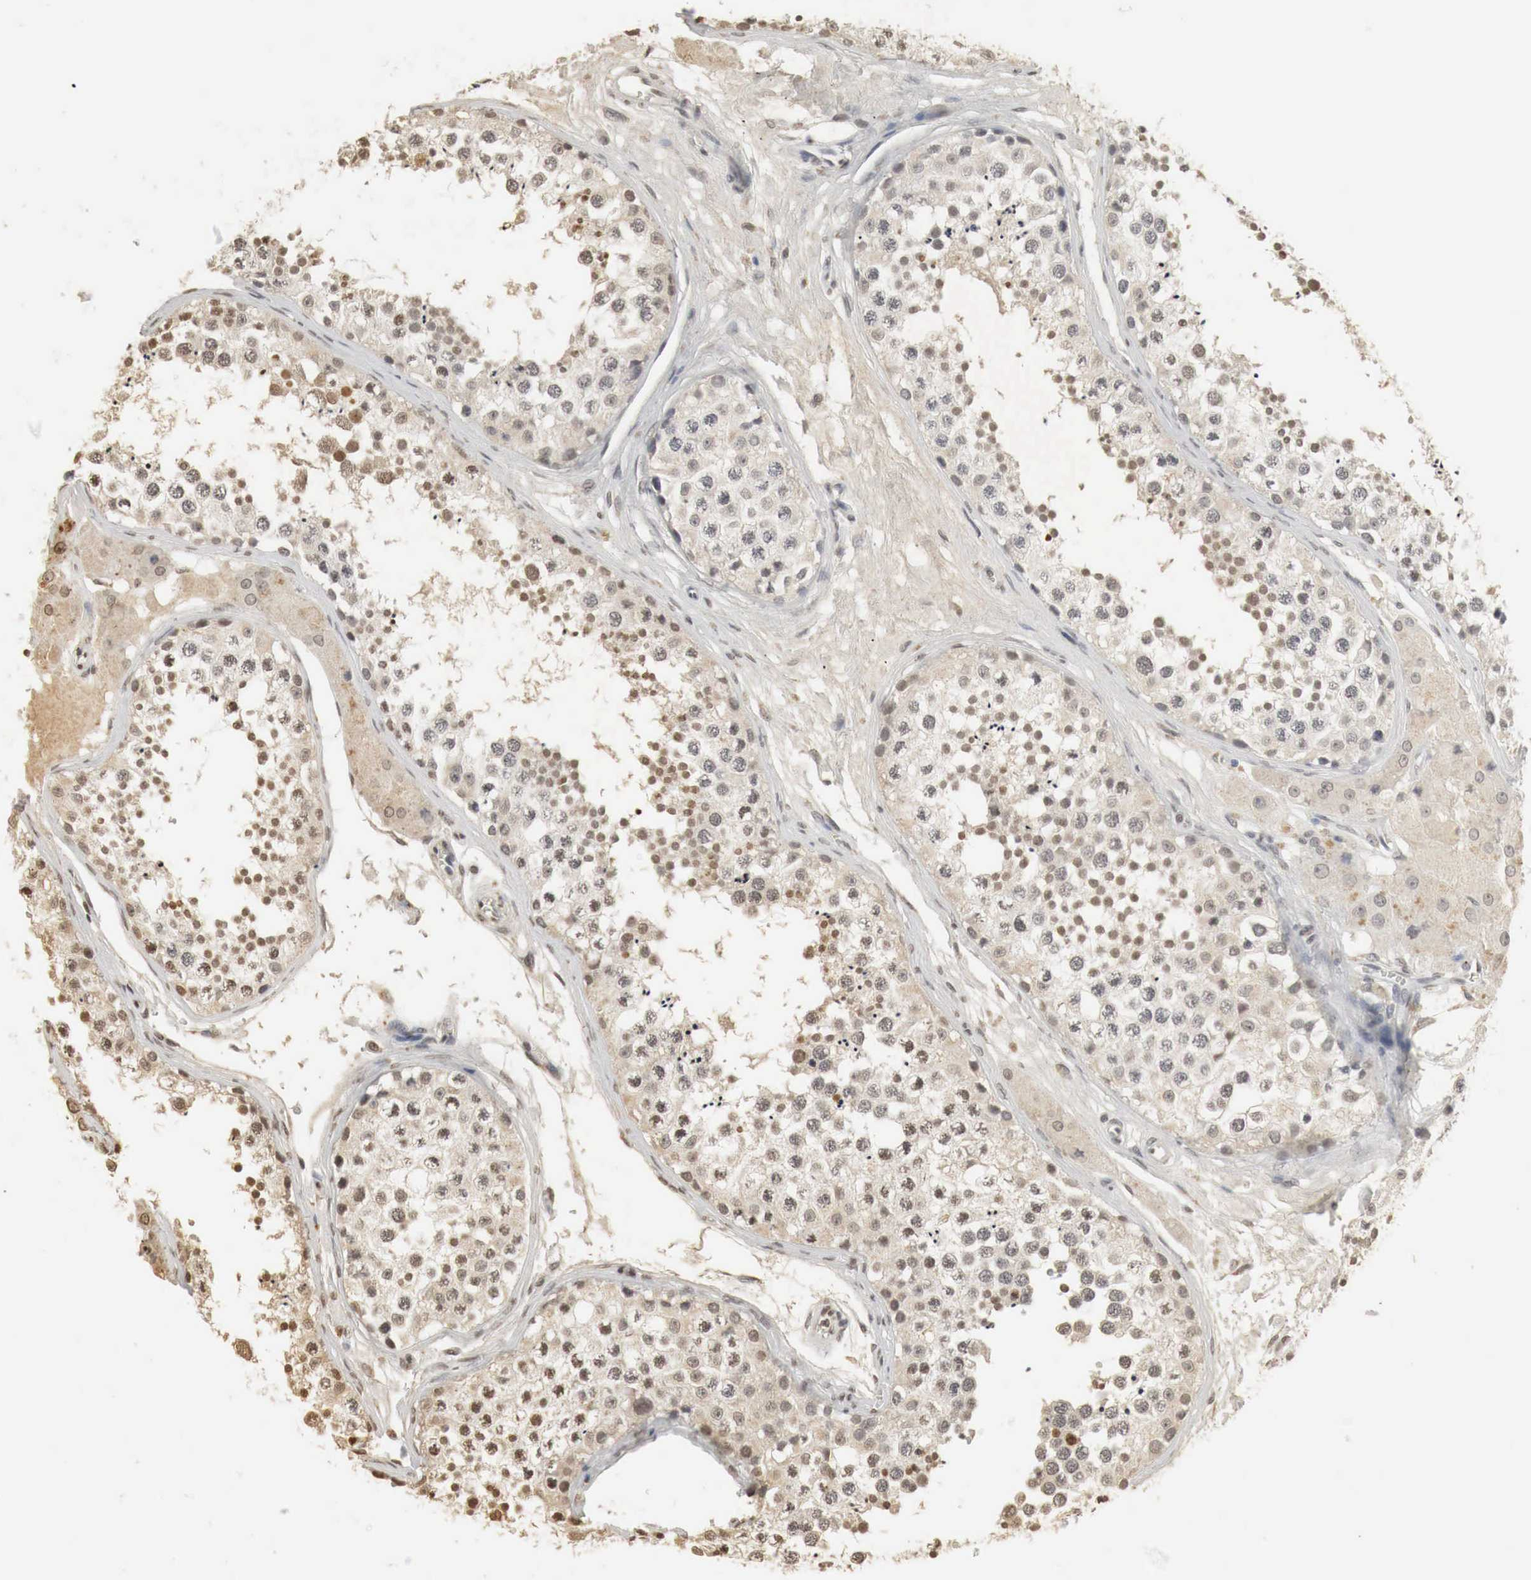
{"staining": {"intensity": "weak", "quantity": "25%-75%", "location": "cytoplasmic/membranous,nuclear"}, "tissue": "testis", "cell_type": "Cells in seminiferous ducts", "image_type": "normal", "snomed": [{"axis": "morphology", "description": "Normal tissue, NOS"}, {"axis": "topography", "description": "Testis"}], "caption": "Immunohistochemistry (IHC) staining of normal testis, which exhibits low levels of weak cytoplasmic/membranous,nuclear staining in approximately 25%-75% of cells in seminiferous ducts indicating weak cytoplasmic/membranous,nuclear protein expression. The staining was performed using DAB (brown) for protein detection and nuclei were counterstained in hematoxylin (blue).", "gene": "ERBB4", "patient": {"sex": "male", "age": 57}}